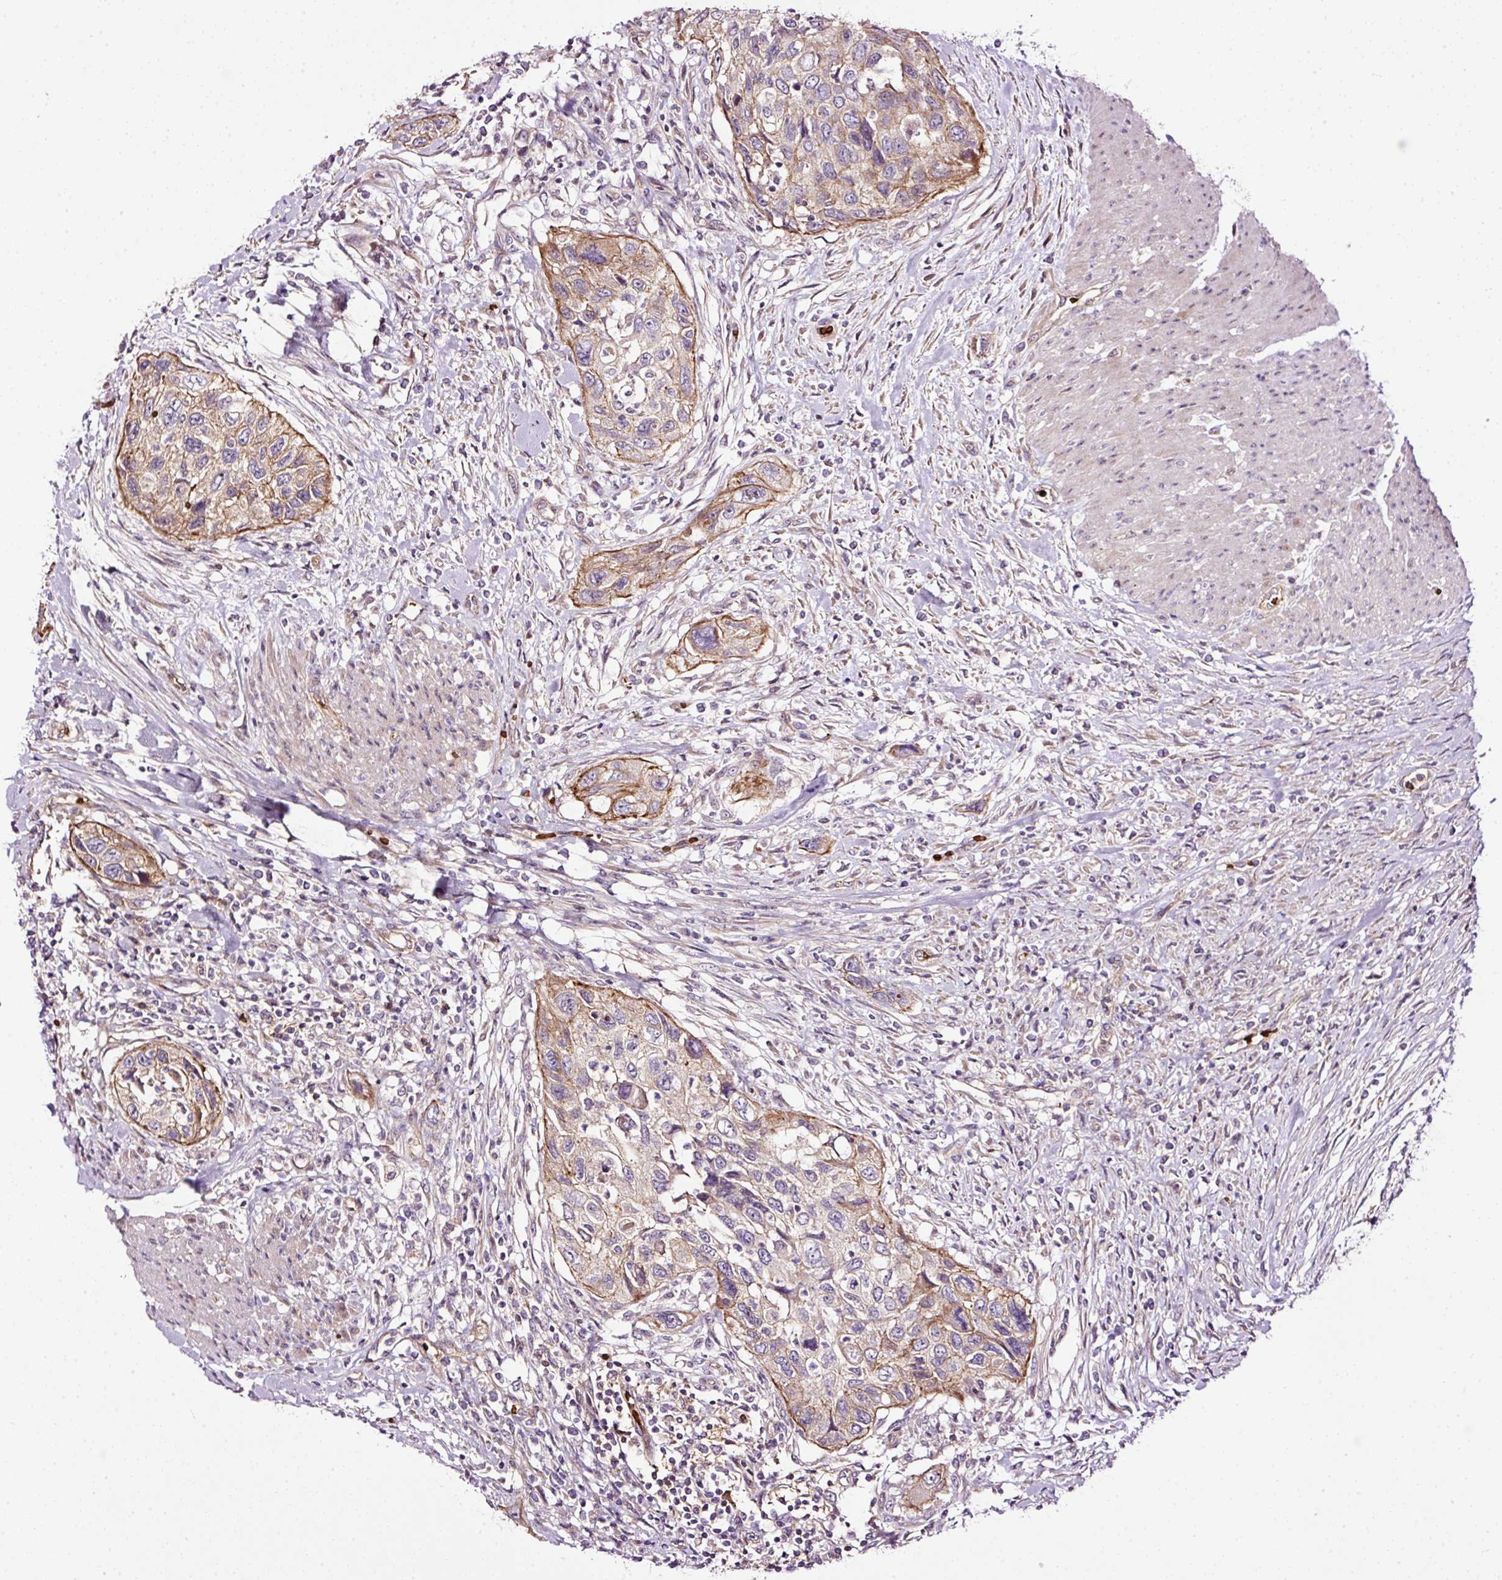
{"staining": {"intensity": "moderate", "quantity": "<25%", "location": "cytoplasmic/membranous"}, "tissue": "urothelial cancer", "cell_type": "Tumor cells", "image_type": "cancer", "snomed": [{"axis": "morphology", "description": "Urothelial carcinoma, High grade"}, {"axis": "topography", "description": "Urinary bladder"}], "caption": "Immunohistochemical staining of urothelial cancer displays low levels of moderate cytoplasmic/membranous protein staining in approximately <25% of tumor cells.", "gene": "USHBP1", "patient": {"sex": "female", "age": 60}}